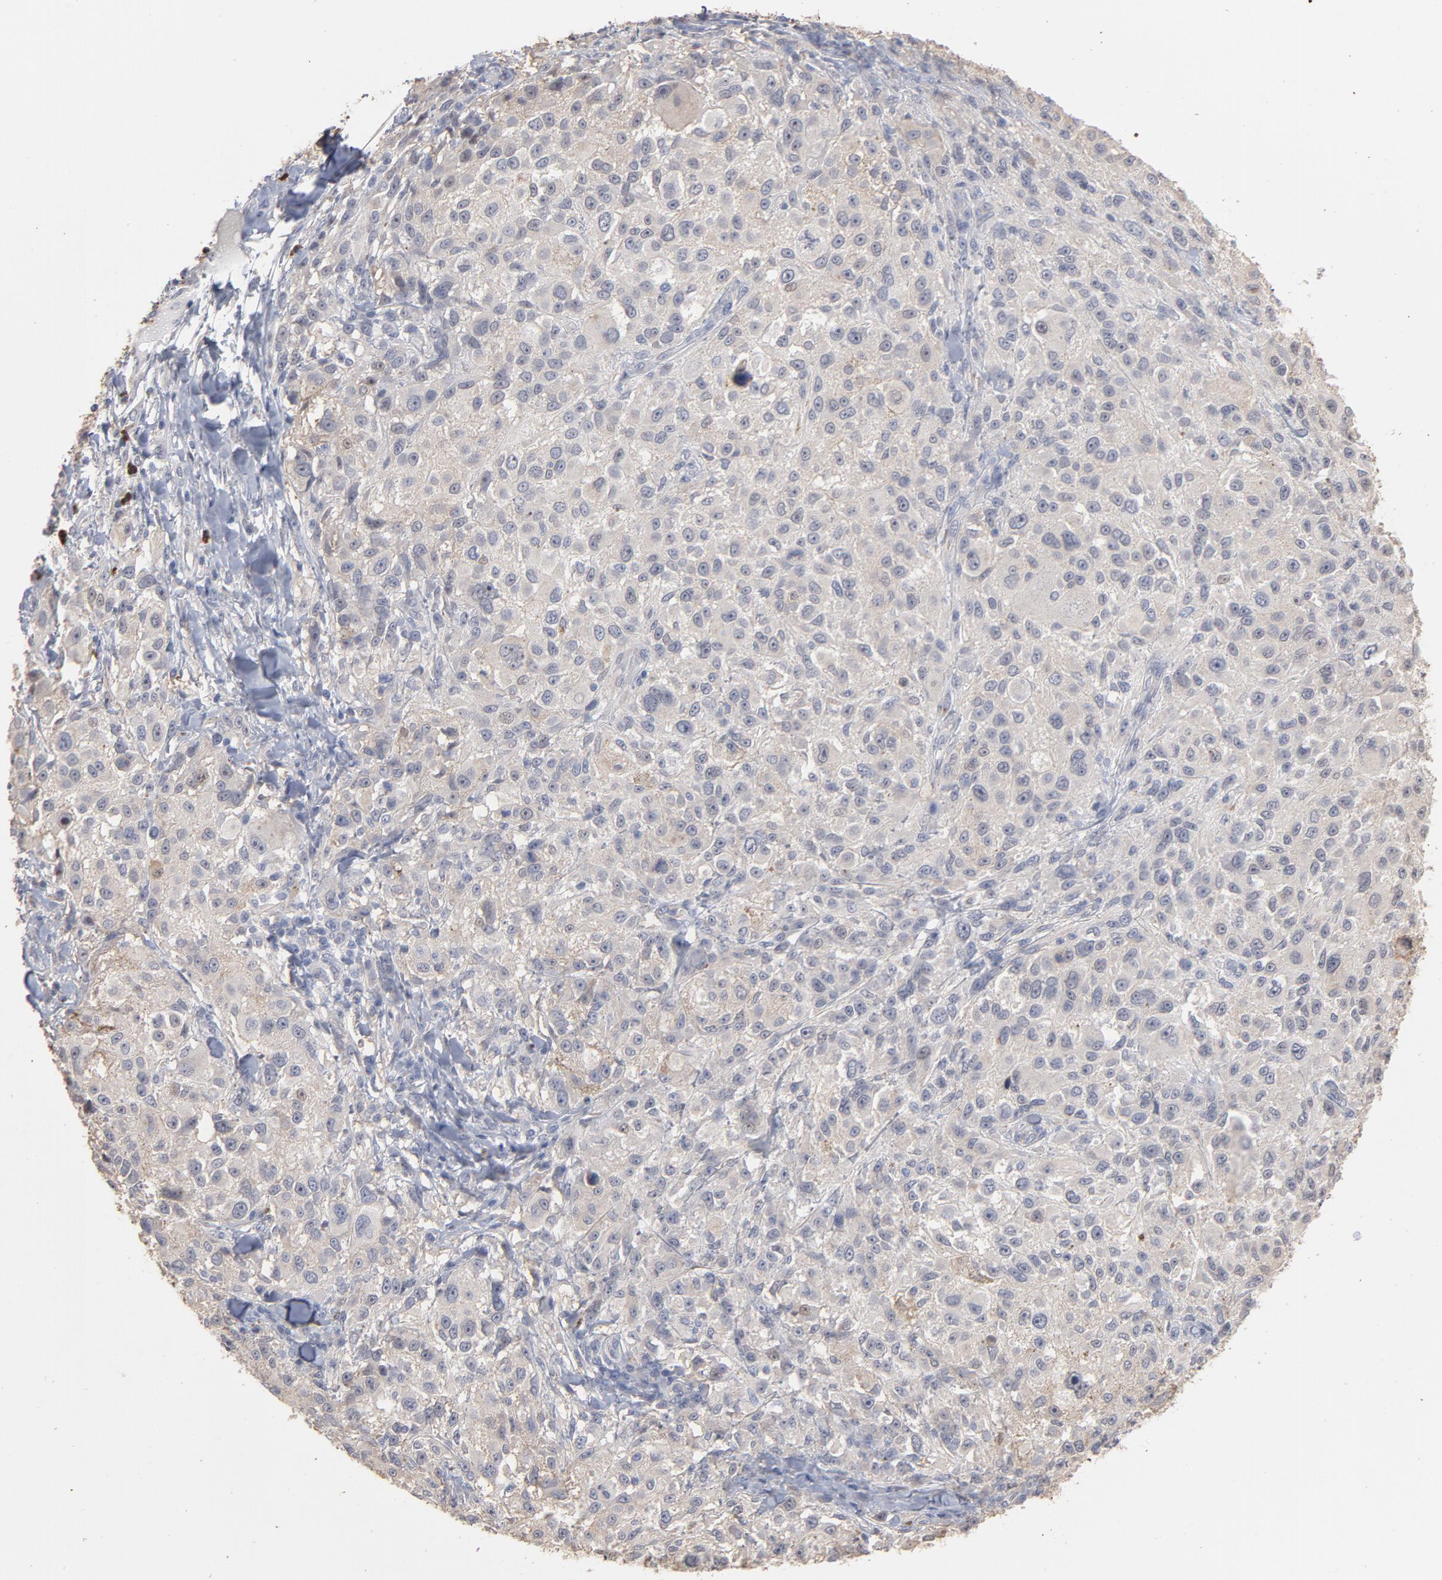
{"staining": {"intensity": "weak", "quantity": ">75%", "location": "cytoplasmic/membranous"}, "tissue": "melanoma", "cell_type": "Tumor cells", "image_type": "cancer", "snomed": [{"axis": "morphology", "description": "Necrosis, NOS"}, {"axis": "morphology", "description": "Malignant melanoma, NOS"}, {"axis": "topography", "description": "Skin"}], "caption": "A high-resolution image shows IHC staining of melanoma, which displays weak cytoplasmic/membranous positivity in about >75% of tumor cells. Ihc stains the protein of interest in brown and the nuclei are stained blue.", "gene": "PNMA1", "patient": {"sex": "female", "age": 87}}